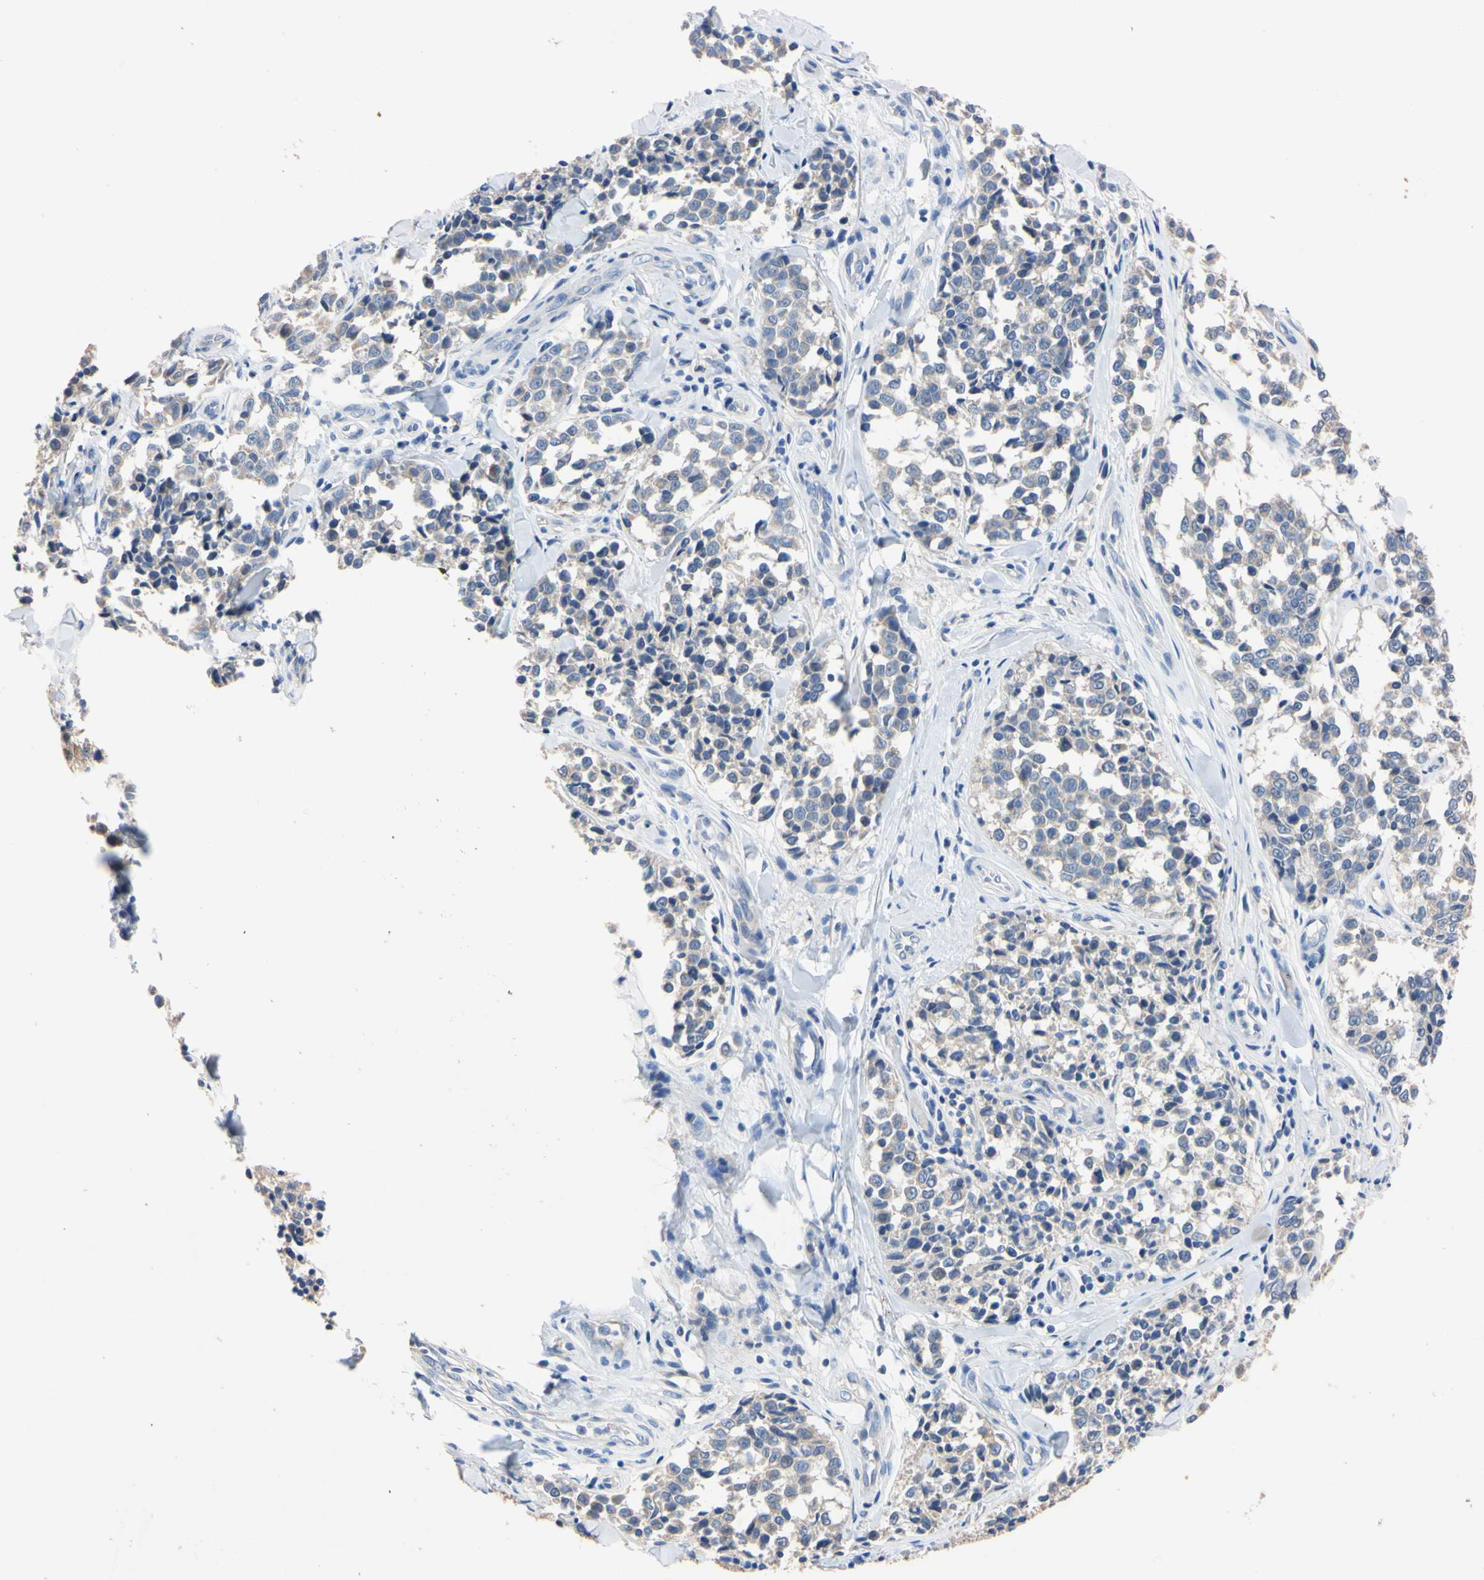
{"staining": {"intensity": "negative", "quantity": "none", "location": "none"}, "tissue": "melanoma", "cell_type": "Tumor cells", "image_type": "cancer", "snomed": [{"axis": "morphology", "description": "Malignant melanoma, NOS"}, {"axis": "topography", "description": "Skin"}], "caption": "Immunohistochemistry of human melanoma shows no staining in tumor cells.", "gene": "PNKD", "patient": {"sex": "female", "age": 64}}